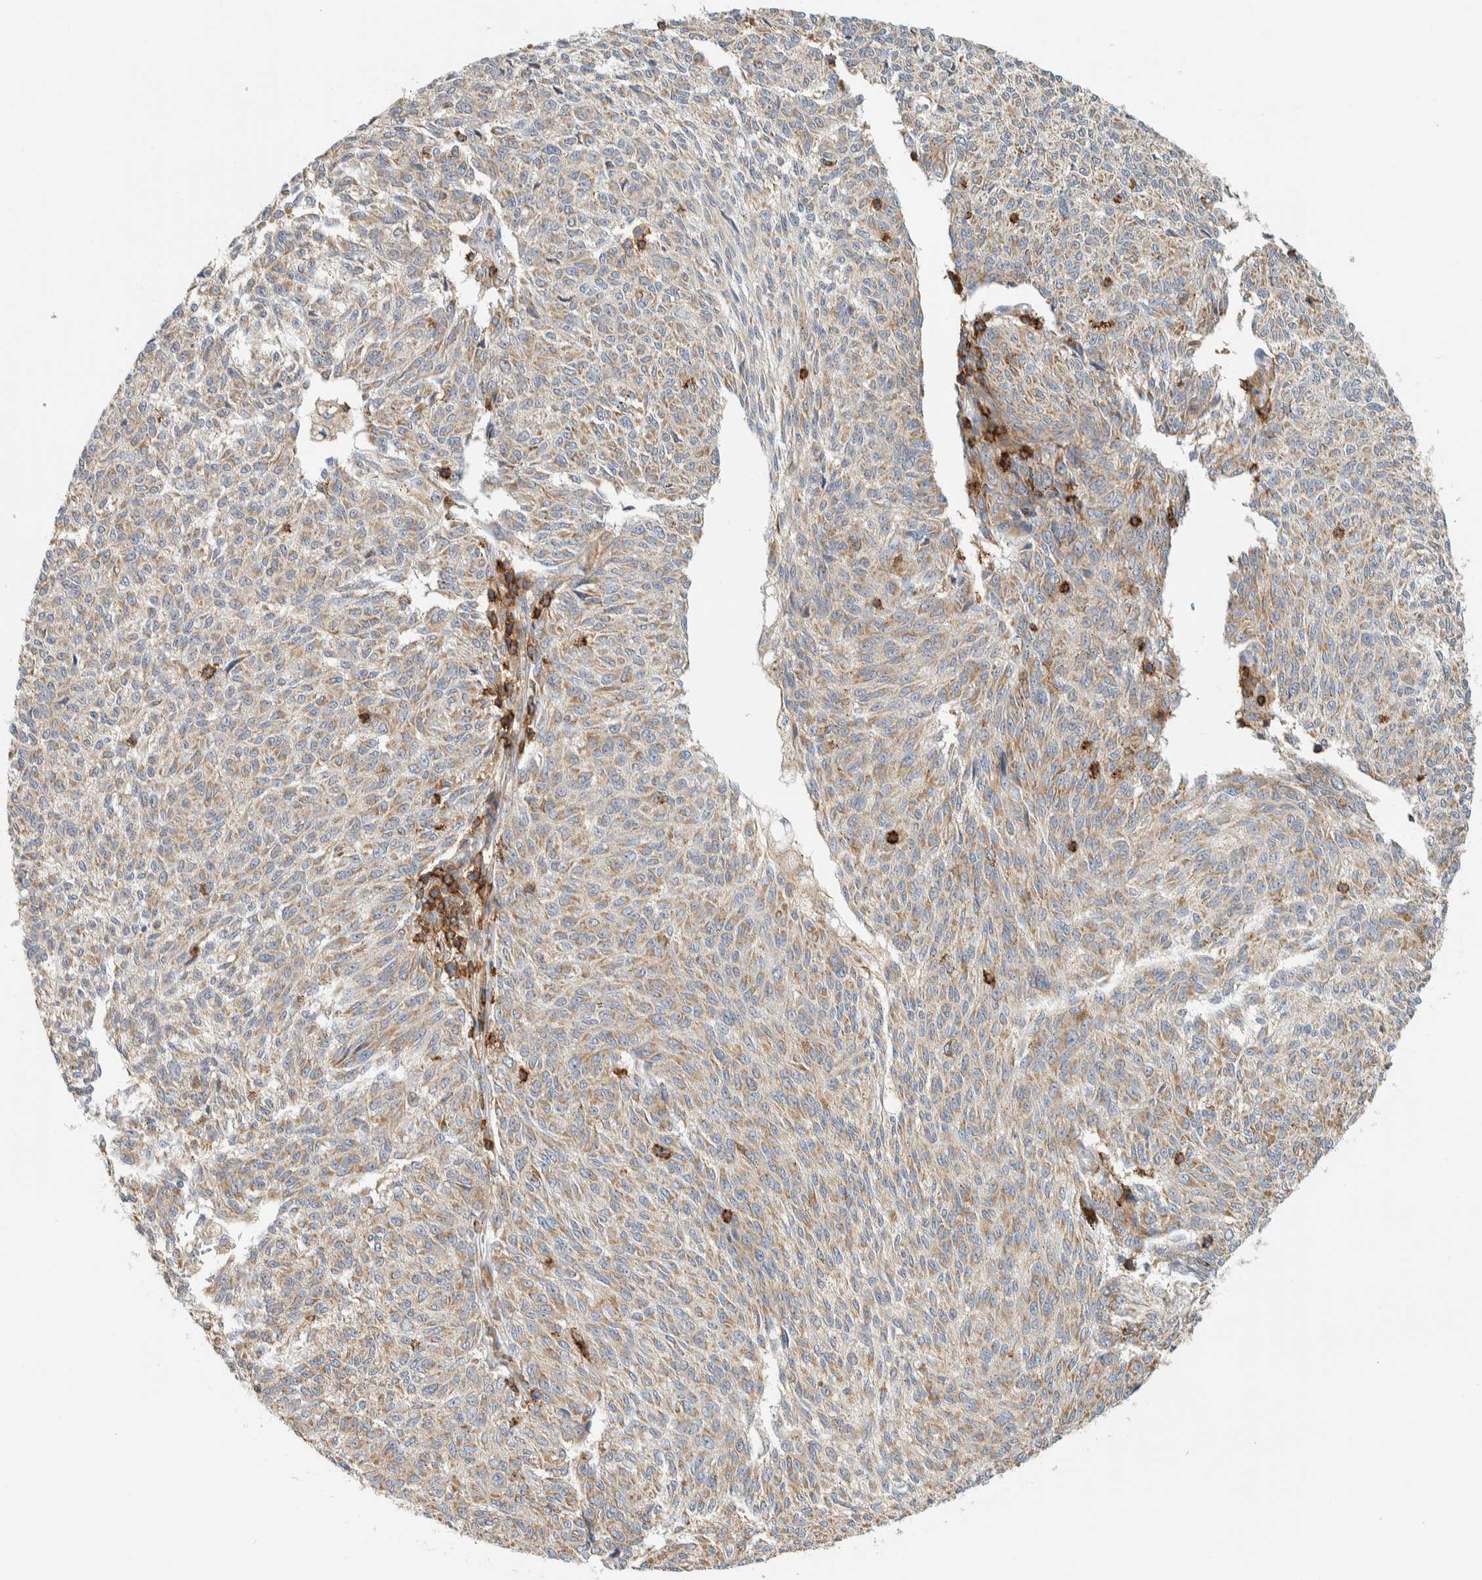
{"staining": {"intensity": "weak", "quantity": ">75%", "location": "cytoplasmic/membranous"}, "tissue": "melanoma", "cell_type": "Tumor cells", "image_type": "cancer", "snomed": [{"axis": "morphology", "description": "Malignant melanoma, NOS"}, {"axis": "topography", "description": "Skin"}], "caption": "Immunohistochemical staining of malignant melanoma reveals low levels of weak cytoplasmic/membranous protein positivity in approximately >75% of tumor cells.", "gene": "CCDC57", "patient": {"sex": "female", "age": 72}}